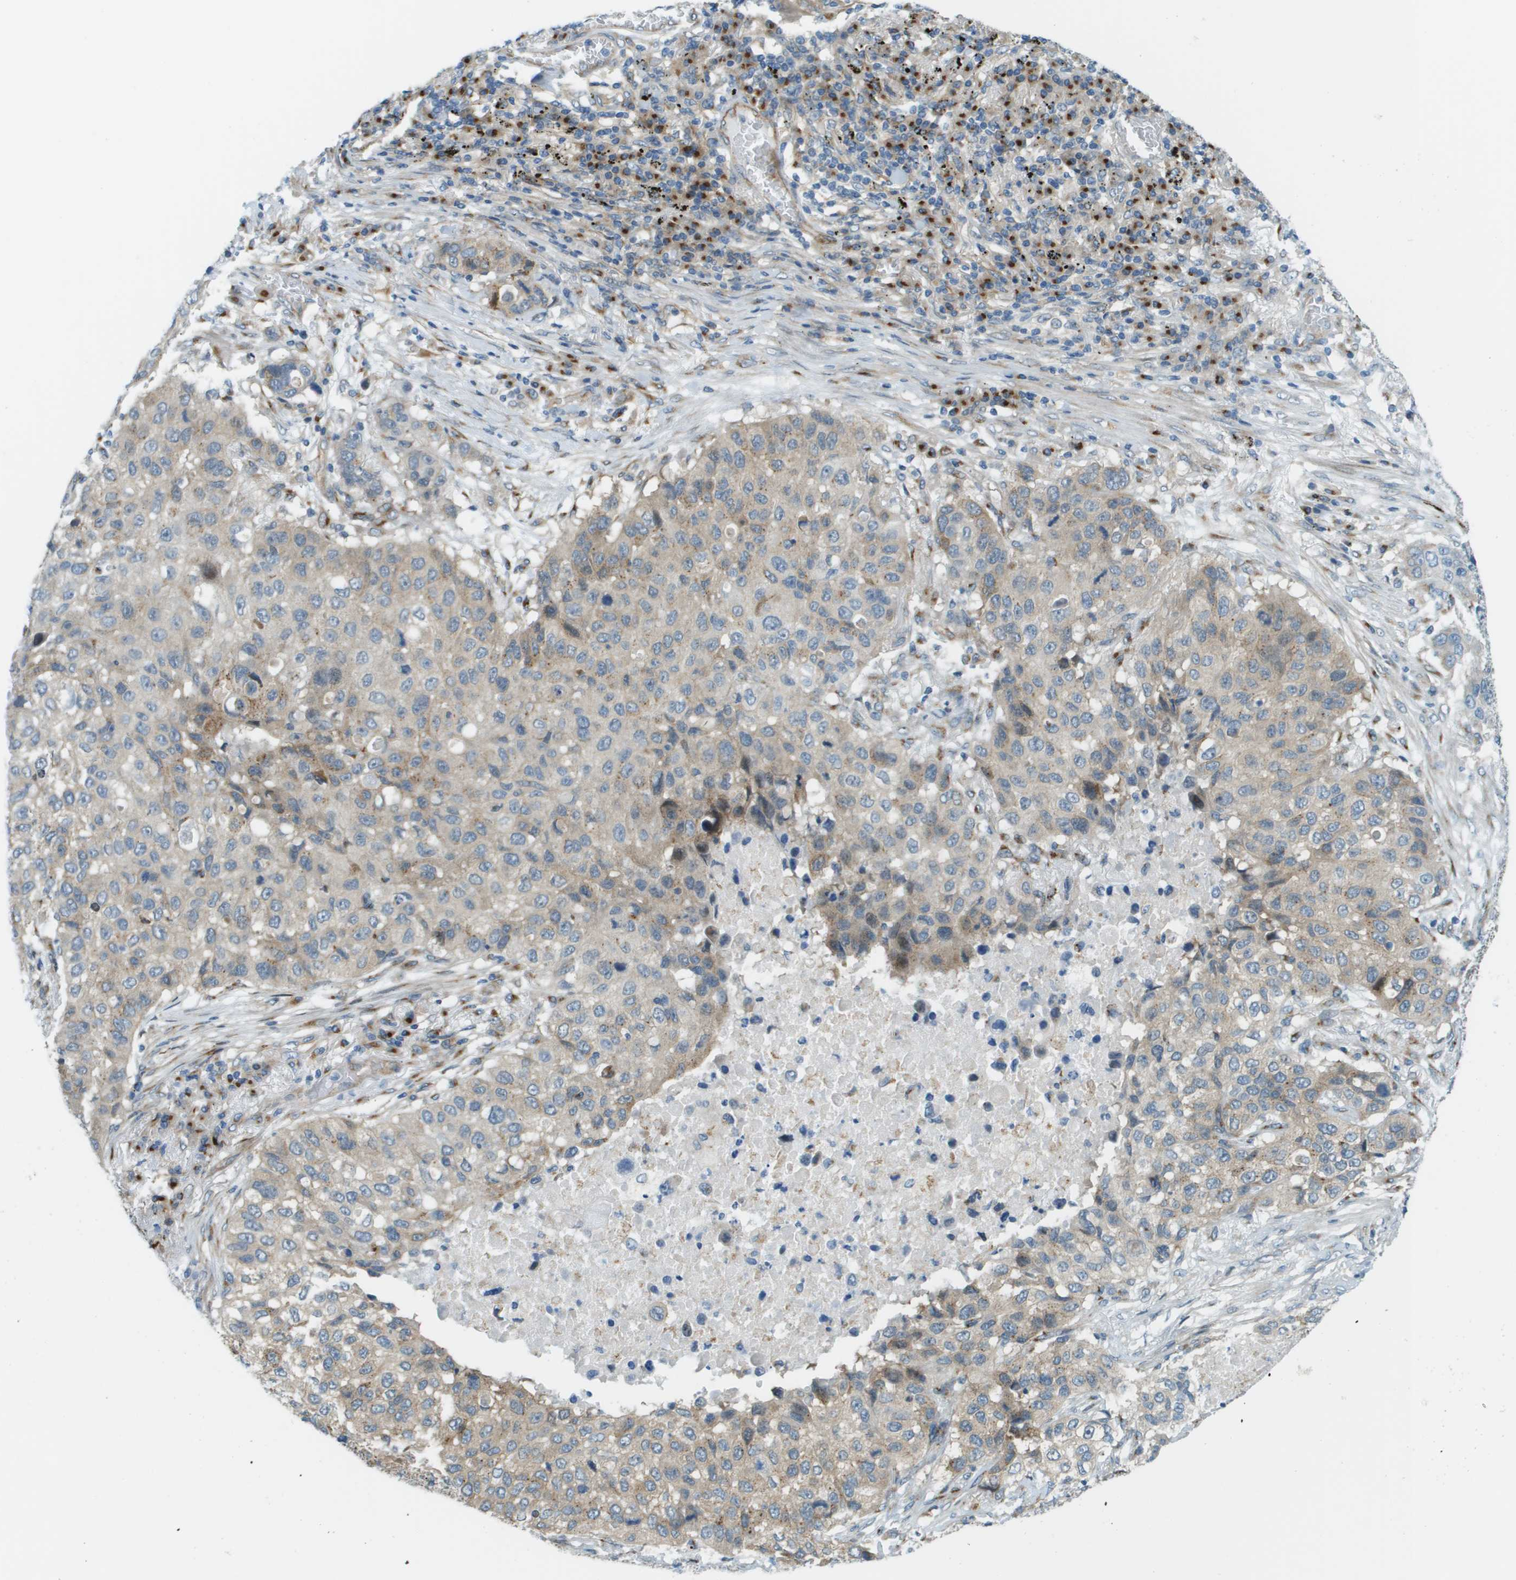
{"staining": {"intensity": "weak", "quantity": ">75%", "location": "cytoplasmic/membranous"}, "tissue": "lung cancer", "cell_type": "Tumor cells", "image_type": "cancer", "snomed": [{"axis": "morphology", "description": "Squamous cell carcinoma, NOS"}, {"axis": "topography", "description": "Lung"}], "caption": "Immunohistochemistry (IHC) staining of lung cancer (squamous cell carcinoma), which shows low levels of weak cytoplasmic/membranous staining in approximately >75% of tumor cells indicating weak cytoplasmic/membranous protein staining. The staining was performed using DAB (3,3'-diaminobenzidine) (brown) for protein detection and nuclei were counterstained in hematoxylin (blue).", "gene": "ACBD3", "patient": {"sex": "male", "age": 57}}